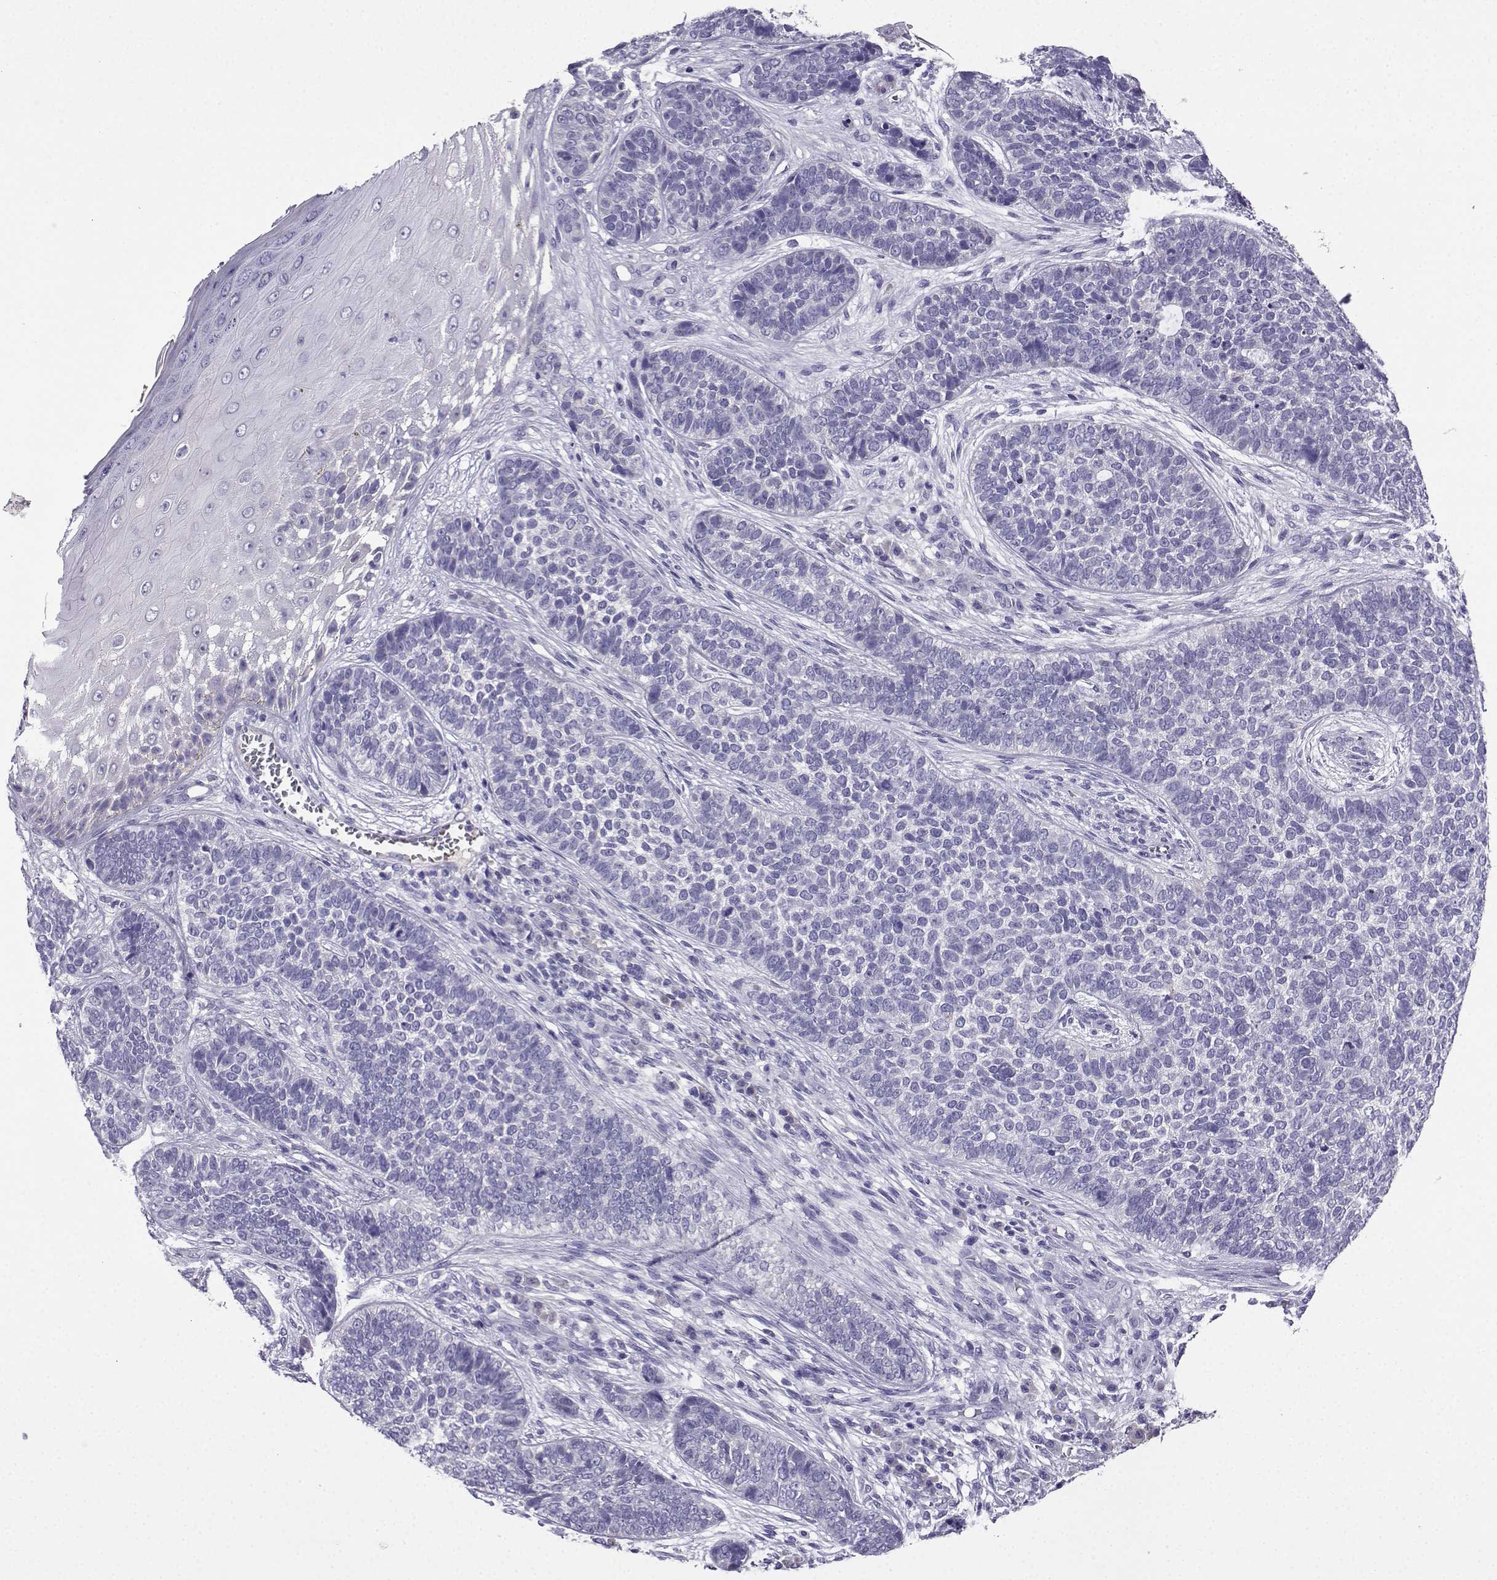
{"staining": {"intensity": "negative", "quantity": "none", "location": "none"}, "tissue": "skin cancer", "cell_type": "Tumor cells", "image_type": "cancer", "snomed": [{"axis": "morphology", "description": "Basal cell carcinoma"}, {"axis": "topography", "description": "Skin"}], "caption": "A high-resolution image shows immunohistochemistry staining of skin basal cell carcinoma, which reveals no significant staining in tumor cells.", "gene": "LINGO1", "patient": {"sex": "female", "age": 69}}